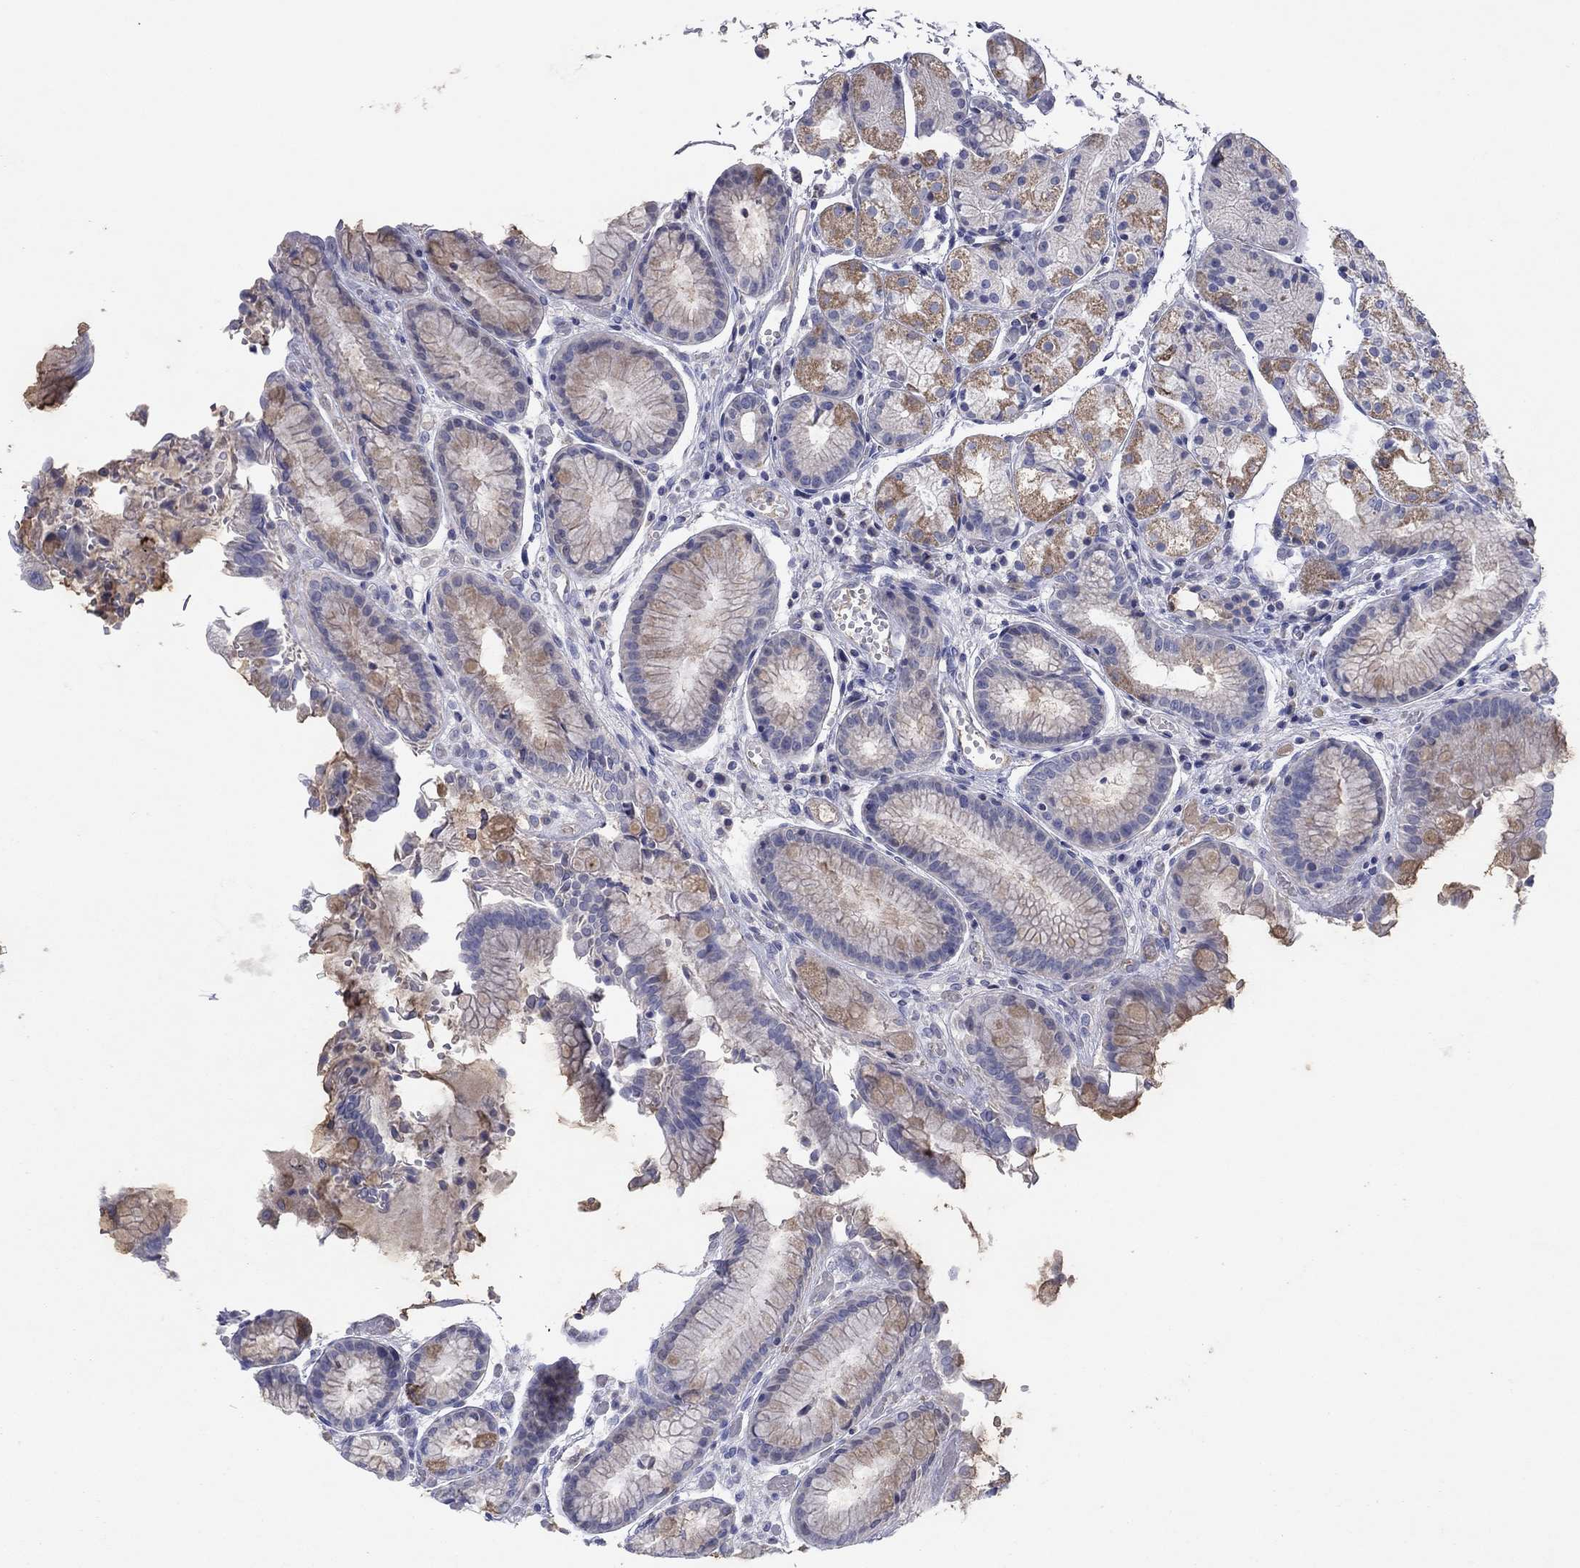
{"staining": {"intensity": "strong", "quantity": "<25%", "location": "cytoplasmic/membranous"}, "tissue": "stomach", "cell_type": "Glandular cells", "image_type": "normal", "snomed": [{"axis": "morphology", "description": "Normal tissue, NOS"}, {"axis": "topography", "description": "Stomach, upper"}], "caption": "Strong cytoplasmic/membranous expression for a protein is seen in approximately <25% of glandular cells of unremarkable stomach using immunohistochemistry (IHC).", "gene": "PTGDS", "patient": {"sex": "male", "age": 72}}